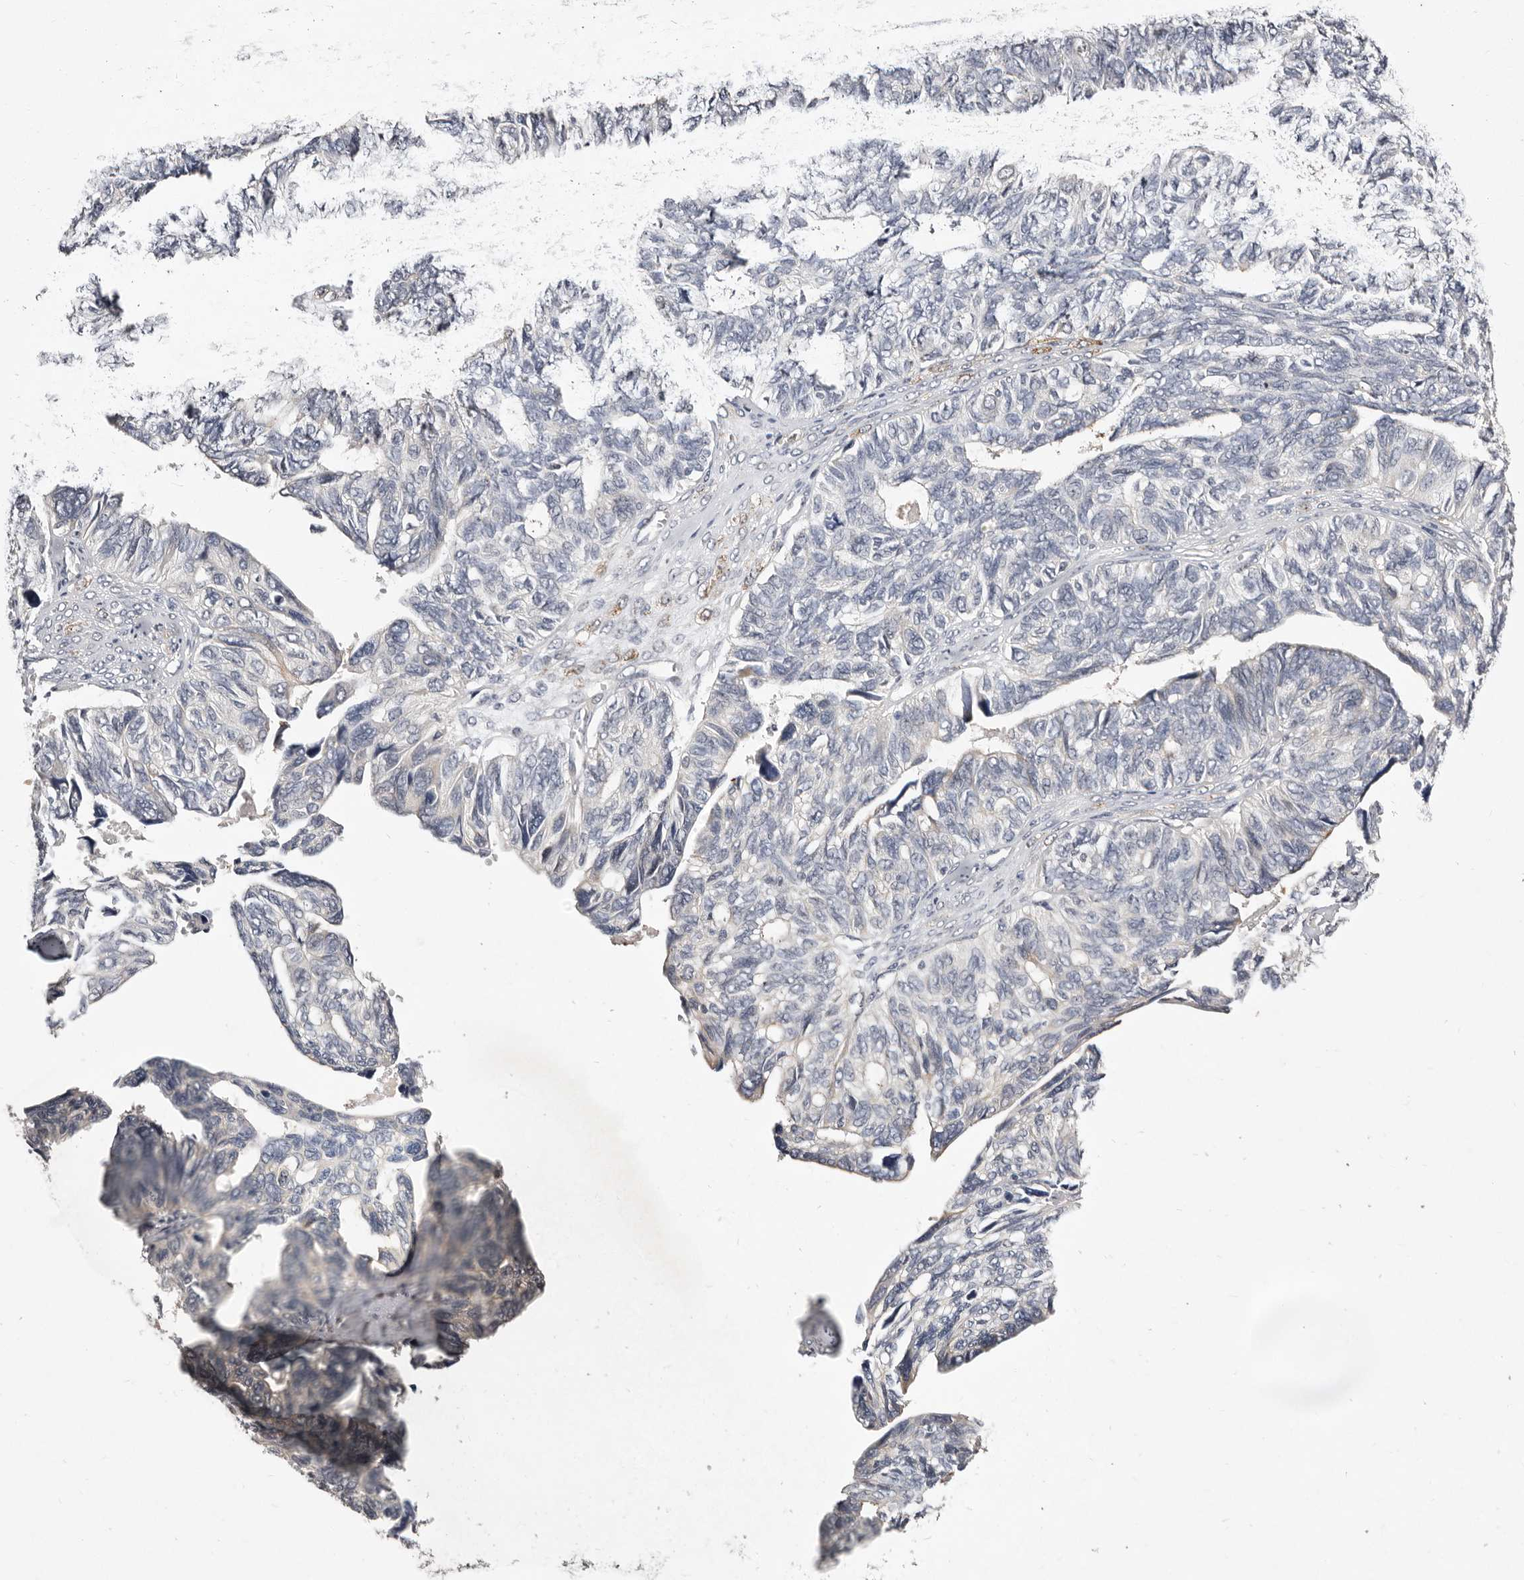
{"staining": {"intensity": "negative", "quantity": "none", "location": "none"}, "tissue": "ovarian cancer", "cell_type": "Tumor cells", "image_type": "cancer", "snomed": [{"axis": "morphology", "description": "Cystadenocarcinoma, serous, NOS"}, {"axis": "topography", "description": "Ovary"}], "caption": "This is an immunohistochemistry (IHC) histopathology image of human serous cystadenocarcinoma (ovarian). There is no staining in tumor cells.", "gene": "KLHL4", "patient": {"sex": "female", "age": 79}}